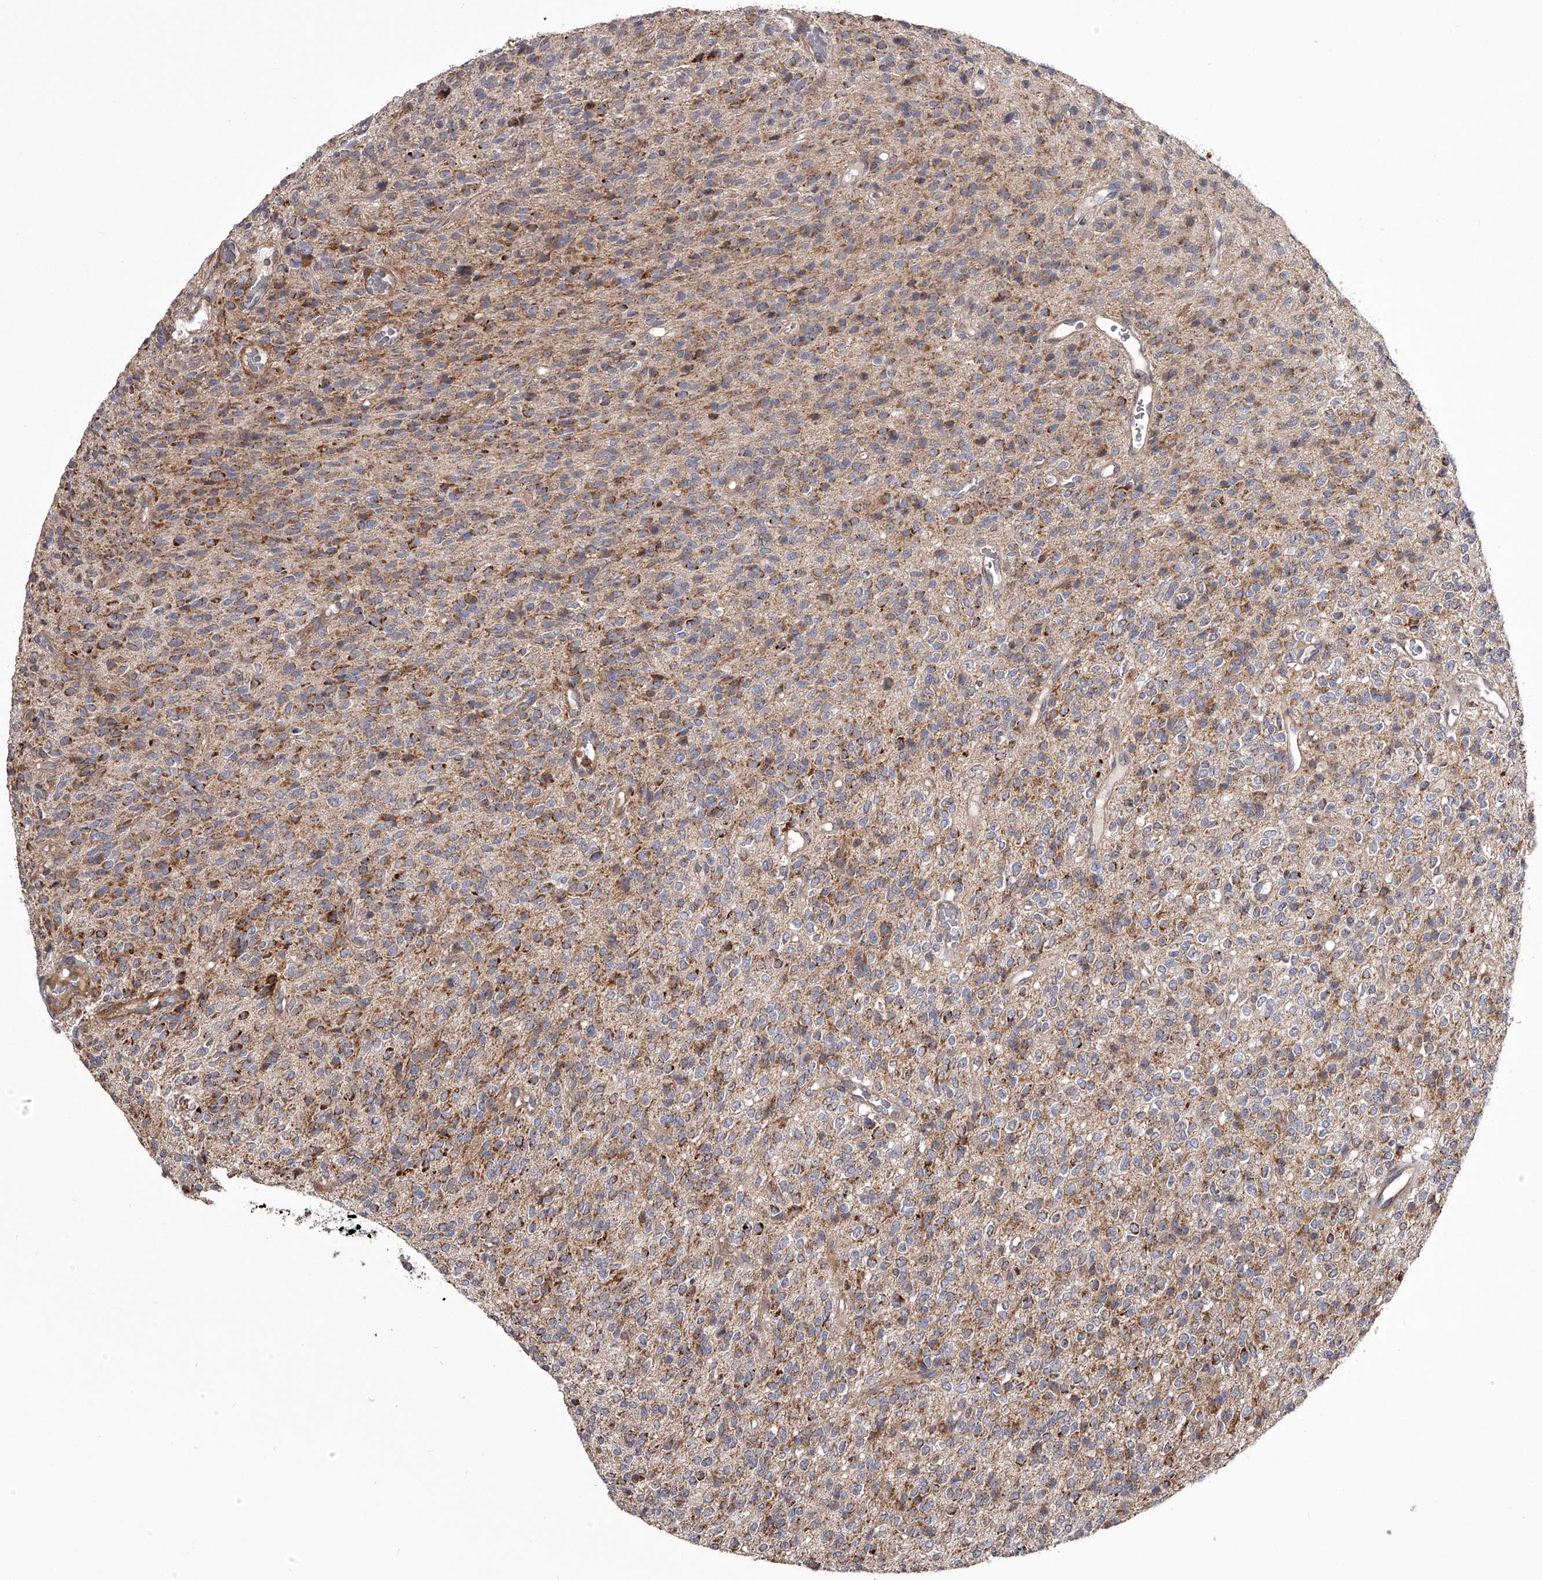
{"staining": {"intensity": "moderate", "quantity": "25%-75%", "location": "cytoplasmic/membranous"}, "tissue": "glioma", "cell_type": "Tumor cells", "image_type": "cancer", "snomed": [{"axis": "morphology", "description": "Glioma, malignant, High grade"}, {"axis": "topography", "description": "Brain"}], "caption": "A brown stain shows moderate cytoplasmic/membranous expression of a protein in glioma tumor cells.", "gene": "RRP36", "patient": {"sex": "male", "age": 34}}